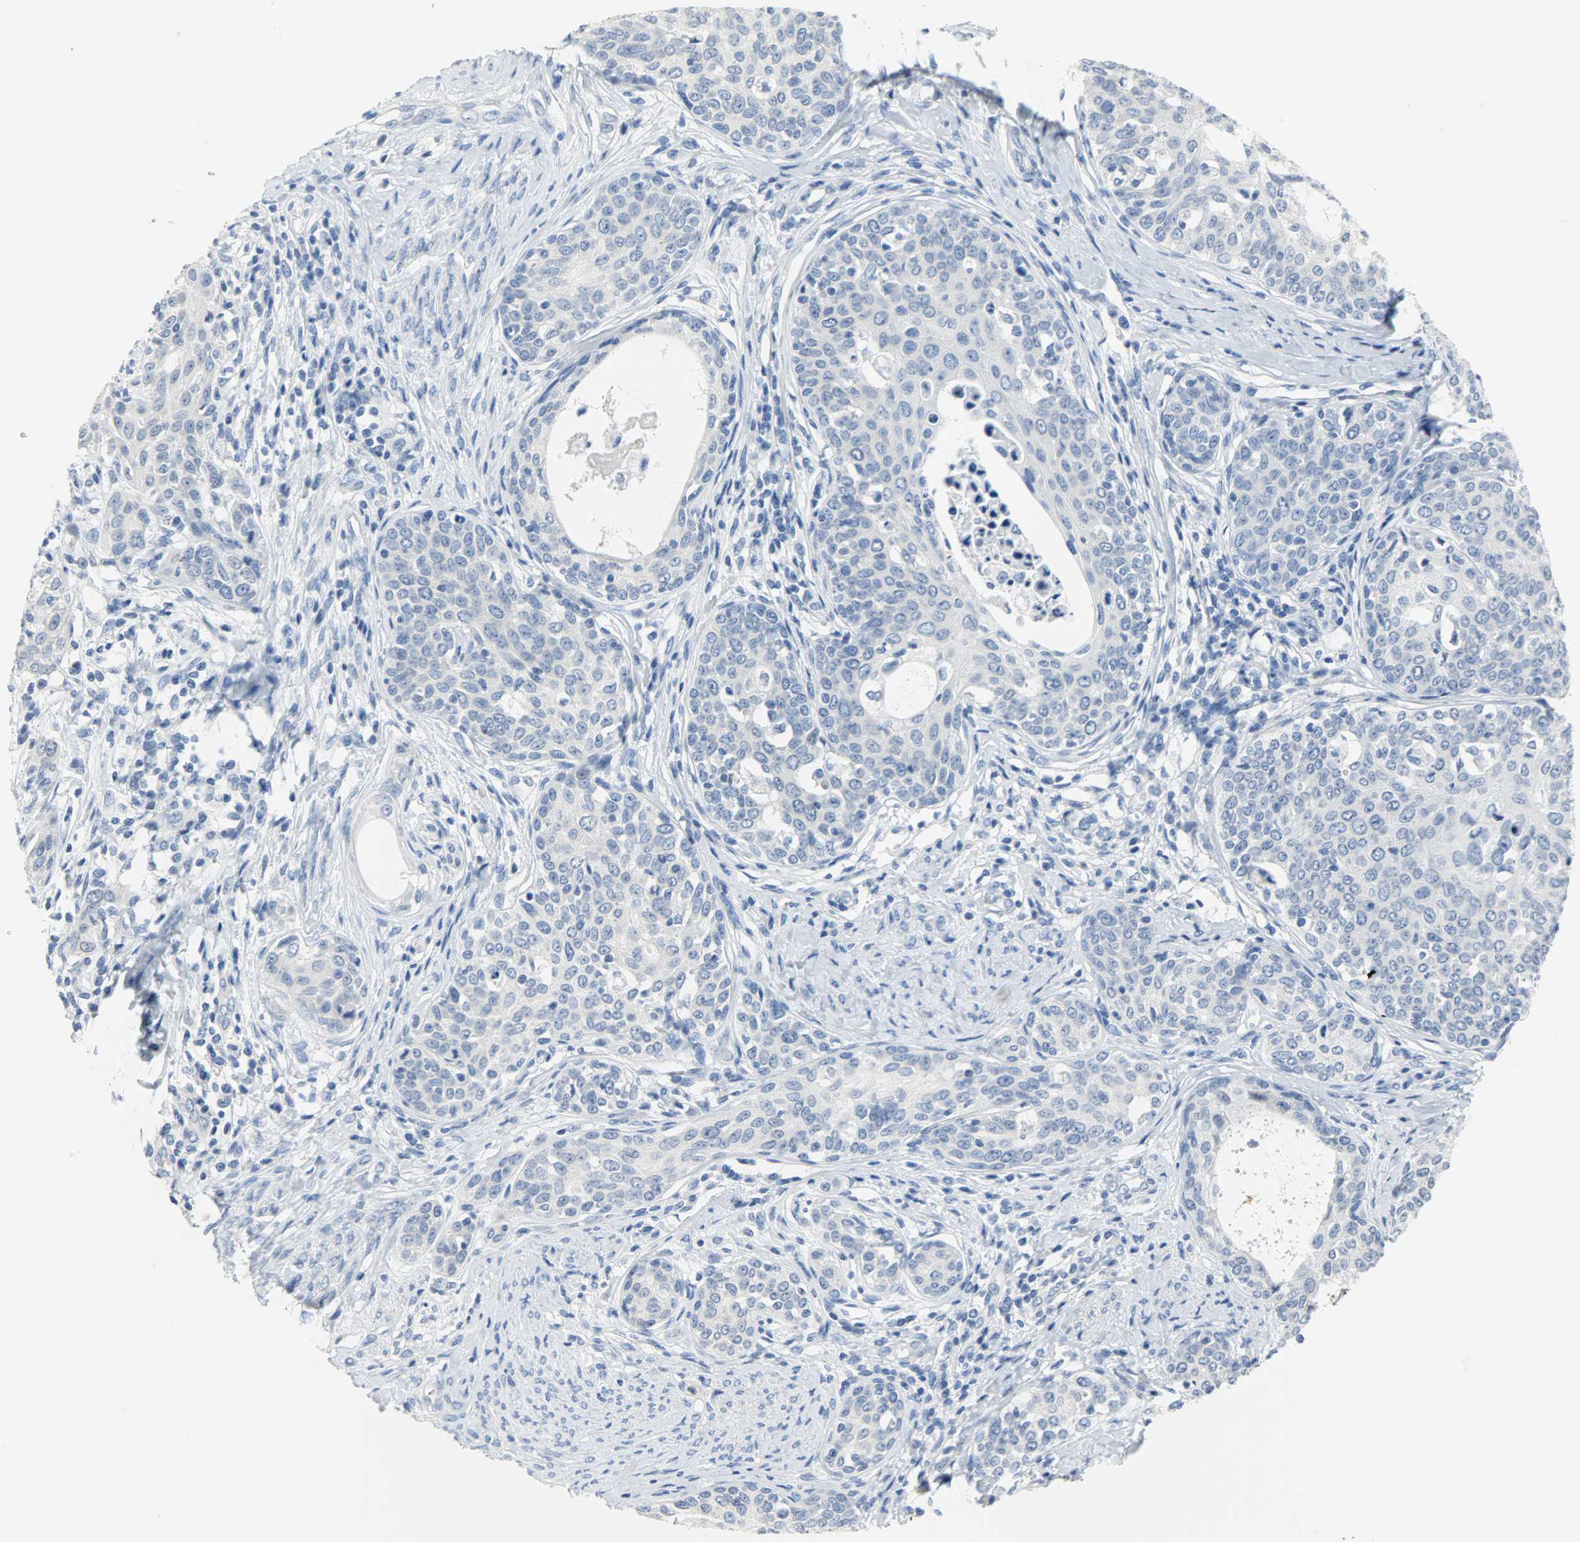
{"staining": {"intensity": "negative", "quantity": "none", "location": "none"}, "tissue": "cervical cancer", "cell_type": "Tumor cells", "image_type": "cancer", "snomed": [{"axis": "morphology", "description": "Squamous cell carcinoma, NOS"}, {"axis": "morphology", "description": "Adenocarcinoma, NOS"}, {"axis": "topography", "description": "Cervix"}], "caption": "Image shows no significant protein expression in tumor cells of cervical cancer (squamous cell carcinoma). Nuclei are stained in blue.", "gene": "CEBPE", "patient": {"sex": "female", "age": 52}}